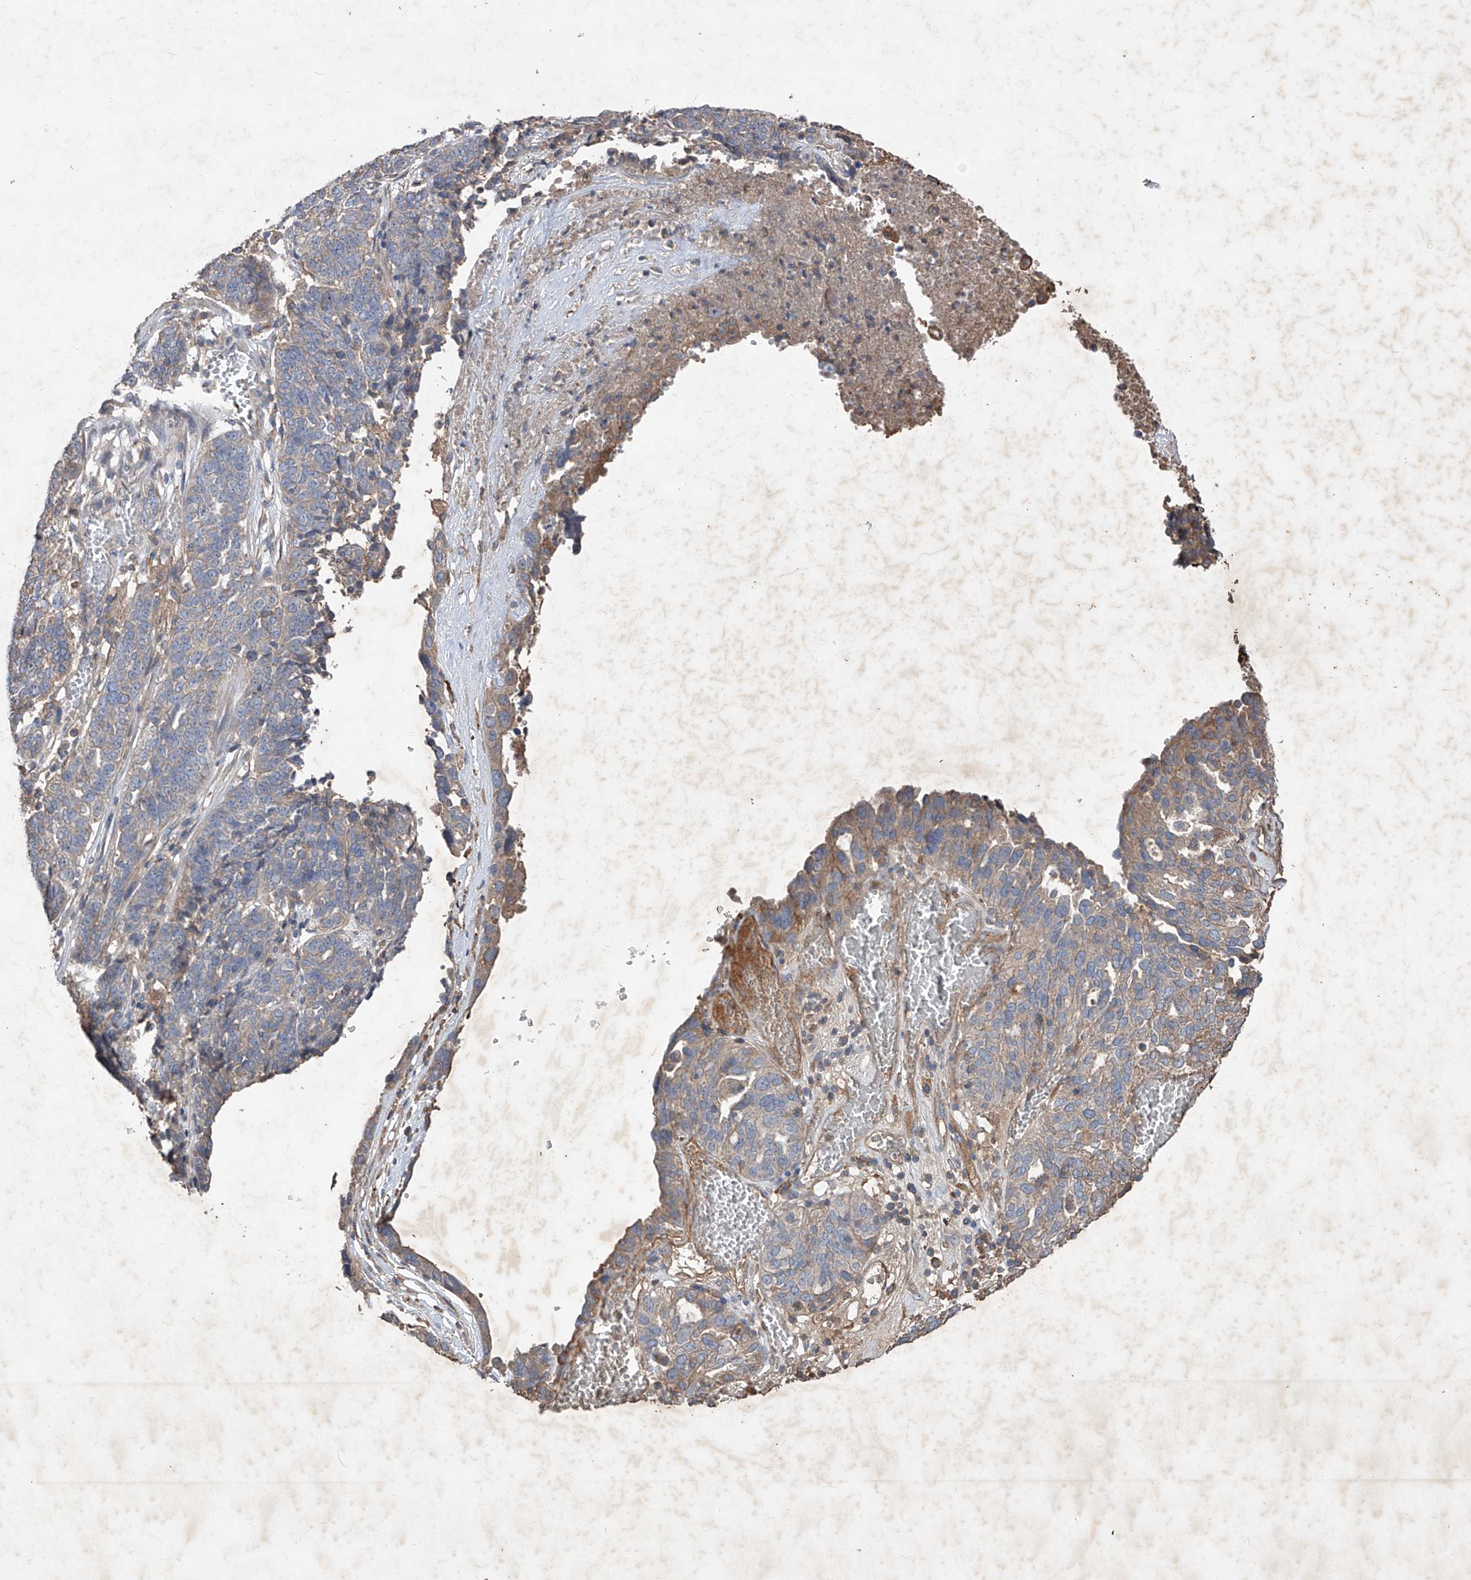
{"staining": {"intensity": "weak", "quantity": "25%-75%", "location": "cytoplasmic/membranous"}, "tissue": "ovarian cancer", "cell_type": "Tumor cells", "image_type": "cancer", "snomed": [{"axis": "morphology", "description": "Cystadenocarcinoma, serous, NOS"}, {"axis": "topography", "description": "Ovary"}], "caption": "This micrograph displays immunohistochemistry (IHC) staining of serous cystadenocarcinoma (ovarian), with low weak cytoplasmic/membranous positivity in about 25%-75% of tumor cells.", "gene": "EDN1", "patient": {"sex": "female", "age": 59}}